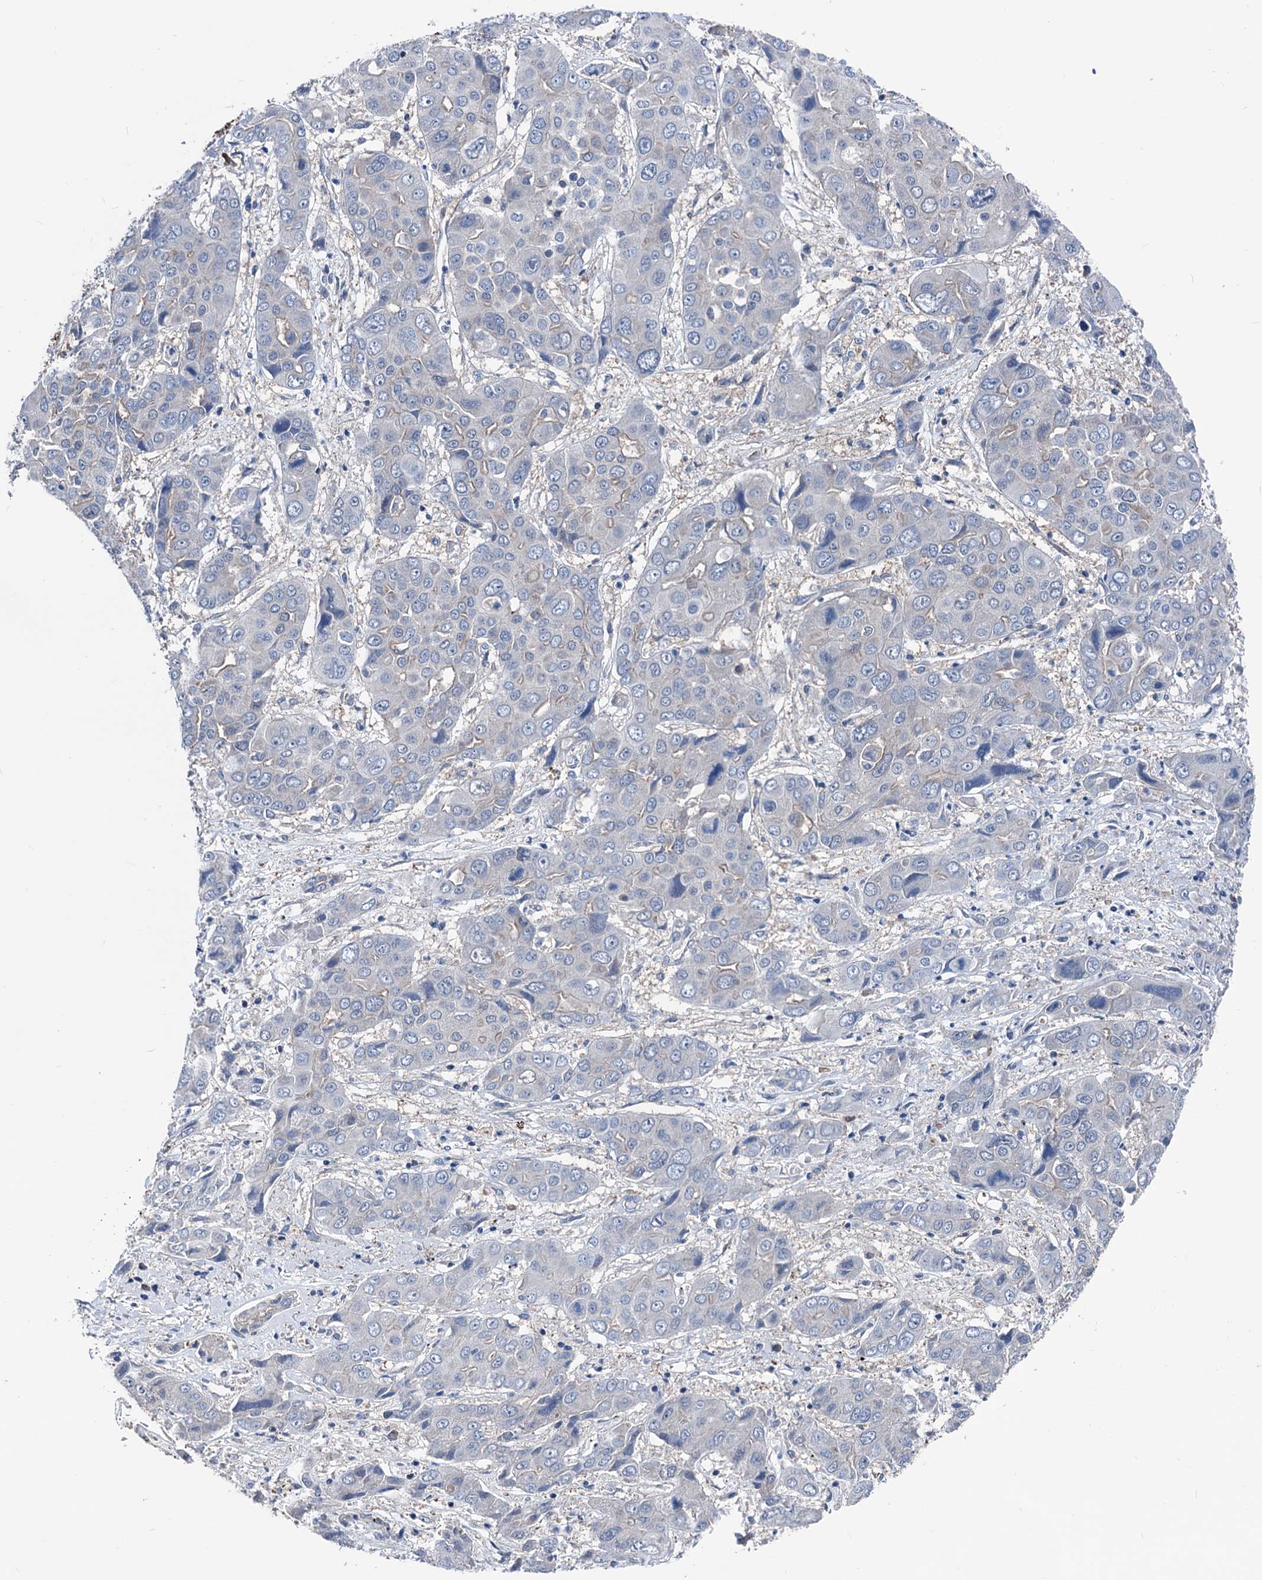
{"staining": {"intensity": "weak", "quantity": "25%-75%", "location": "cytoplasmic/membranous"}, "tissue": "liver cancer", "cell_type": "Tumor cells", "image_type": "cancer", "snomed": [{"axis": "morphology", "description": "Cholangiocarcinoma"}, {"axis": "topography", "description": "Liver"}], "caption": "Immunohistochemical staining of liver cancer reveals low levels of weak cytoplasmic/membranous expression in about 25%-75% of tumor cells.", "gene": "GLO1", "patient": {"sex": "male", "age": 67}}